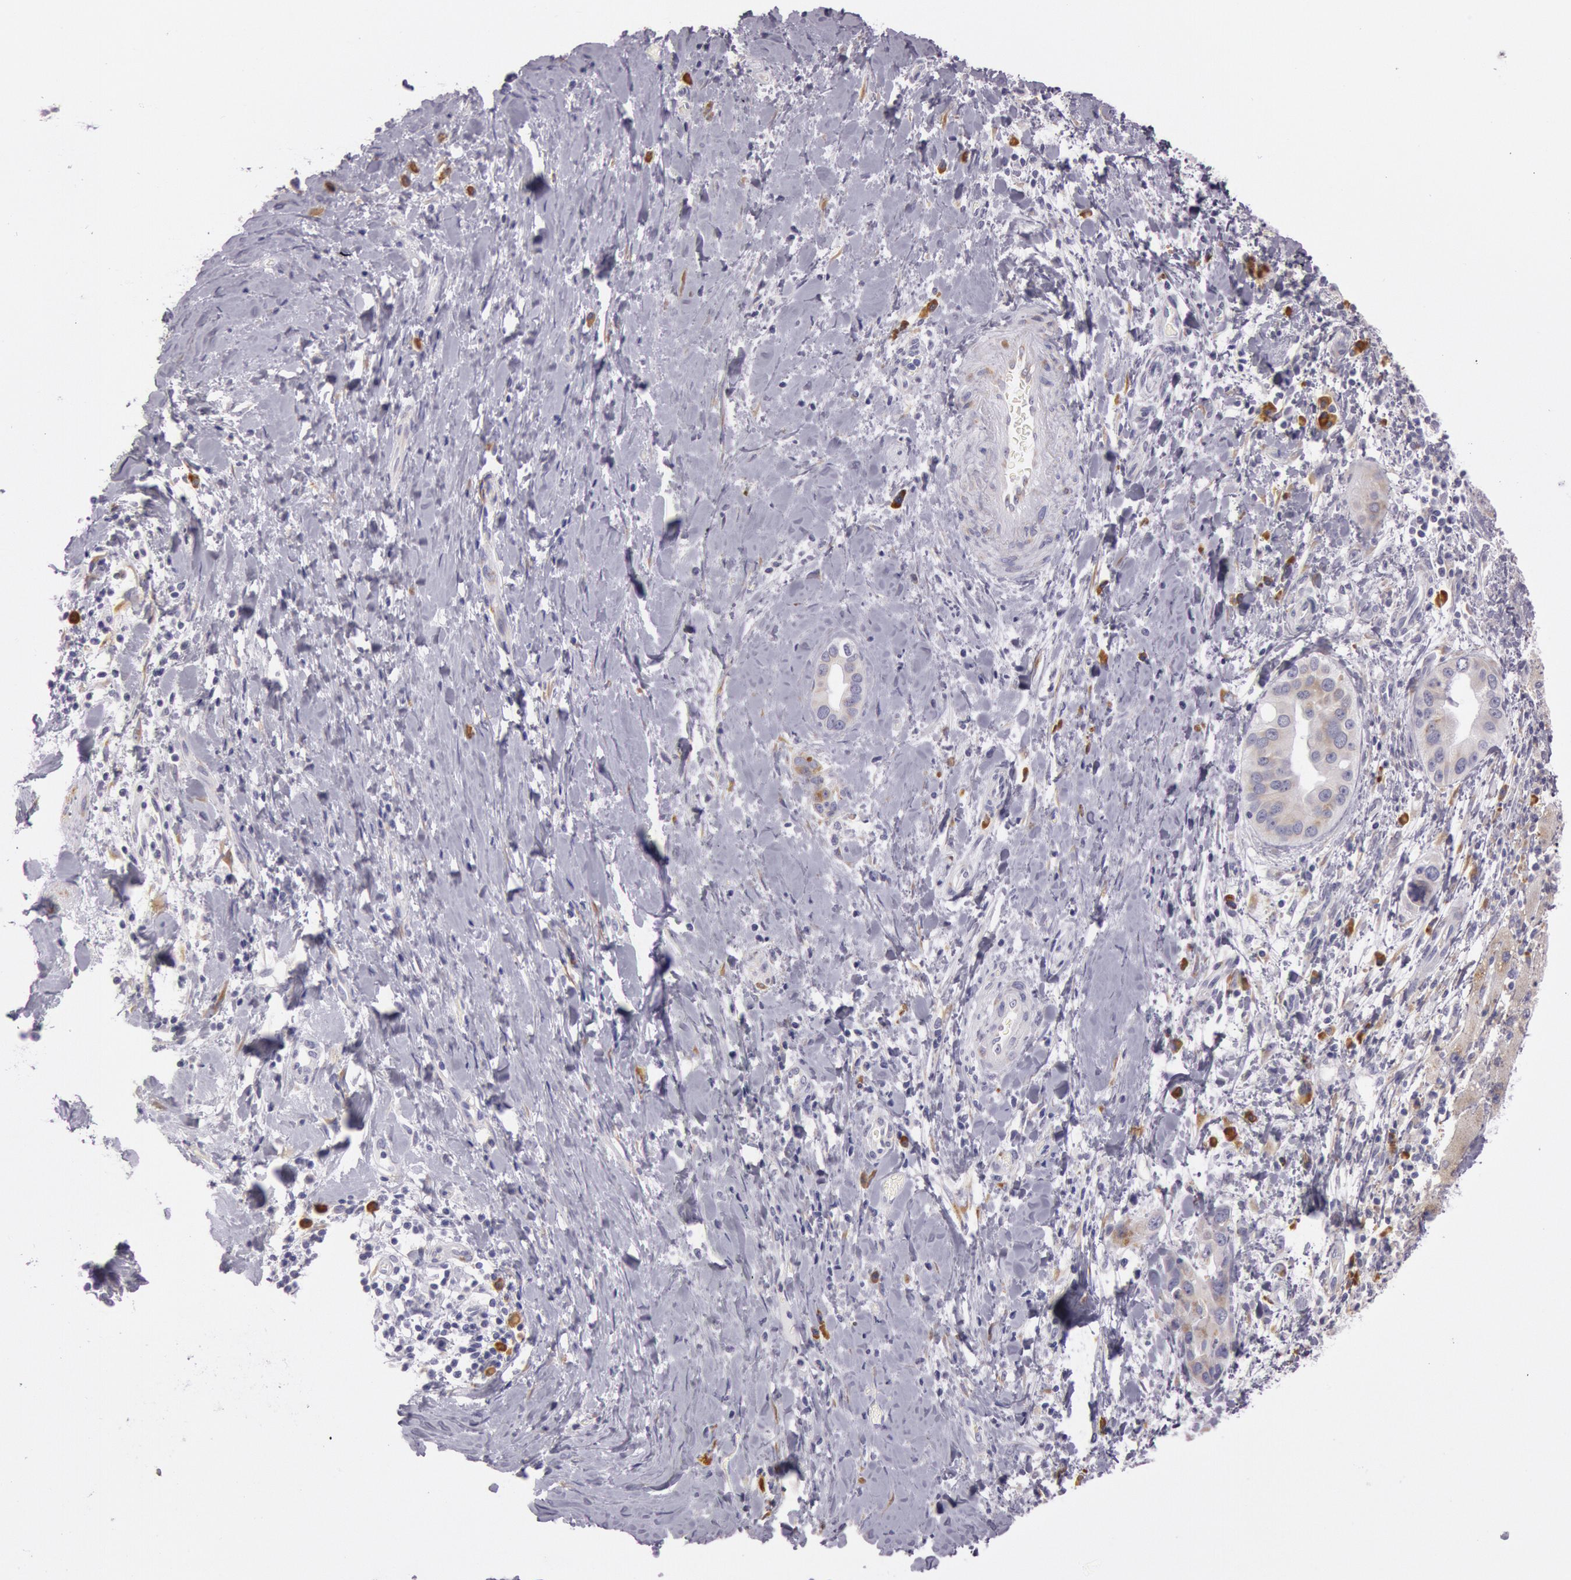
{"staining": {"intensity": "weak", "quantity": "25%-75%", "location": "cytoplasmic/membranous"}, "tissue": "liver cancer", "cell_type": "Tumor cells", "image_type": "cancer", "snomed": [{"axis": "morphology", "description": "Cholangiocarcinoma"}, {"axis": "topography", "description": "Liver"}], "caption": "Immunohistochemistry (IHC) histopathology image of liver cancer stained for a protein (brown), which exhibits low levels of weak cytoplasmic/membranous positivity in about 25%-75% of tumor cells.", "gene": "CIDEB", "patient": {"sex": "female", "age": 65}}